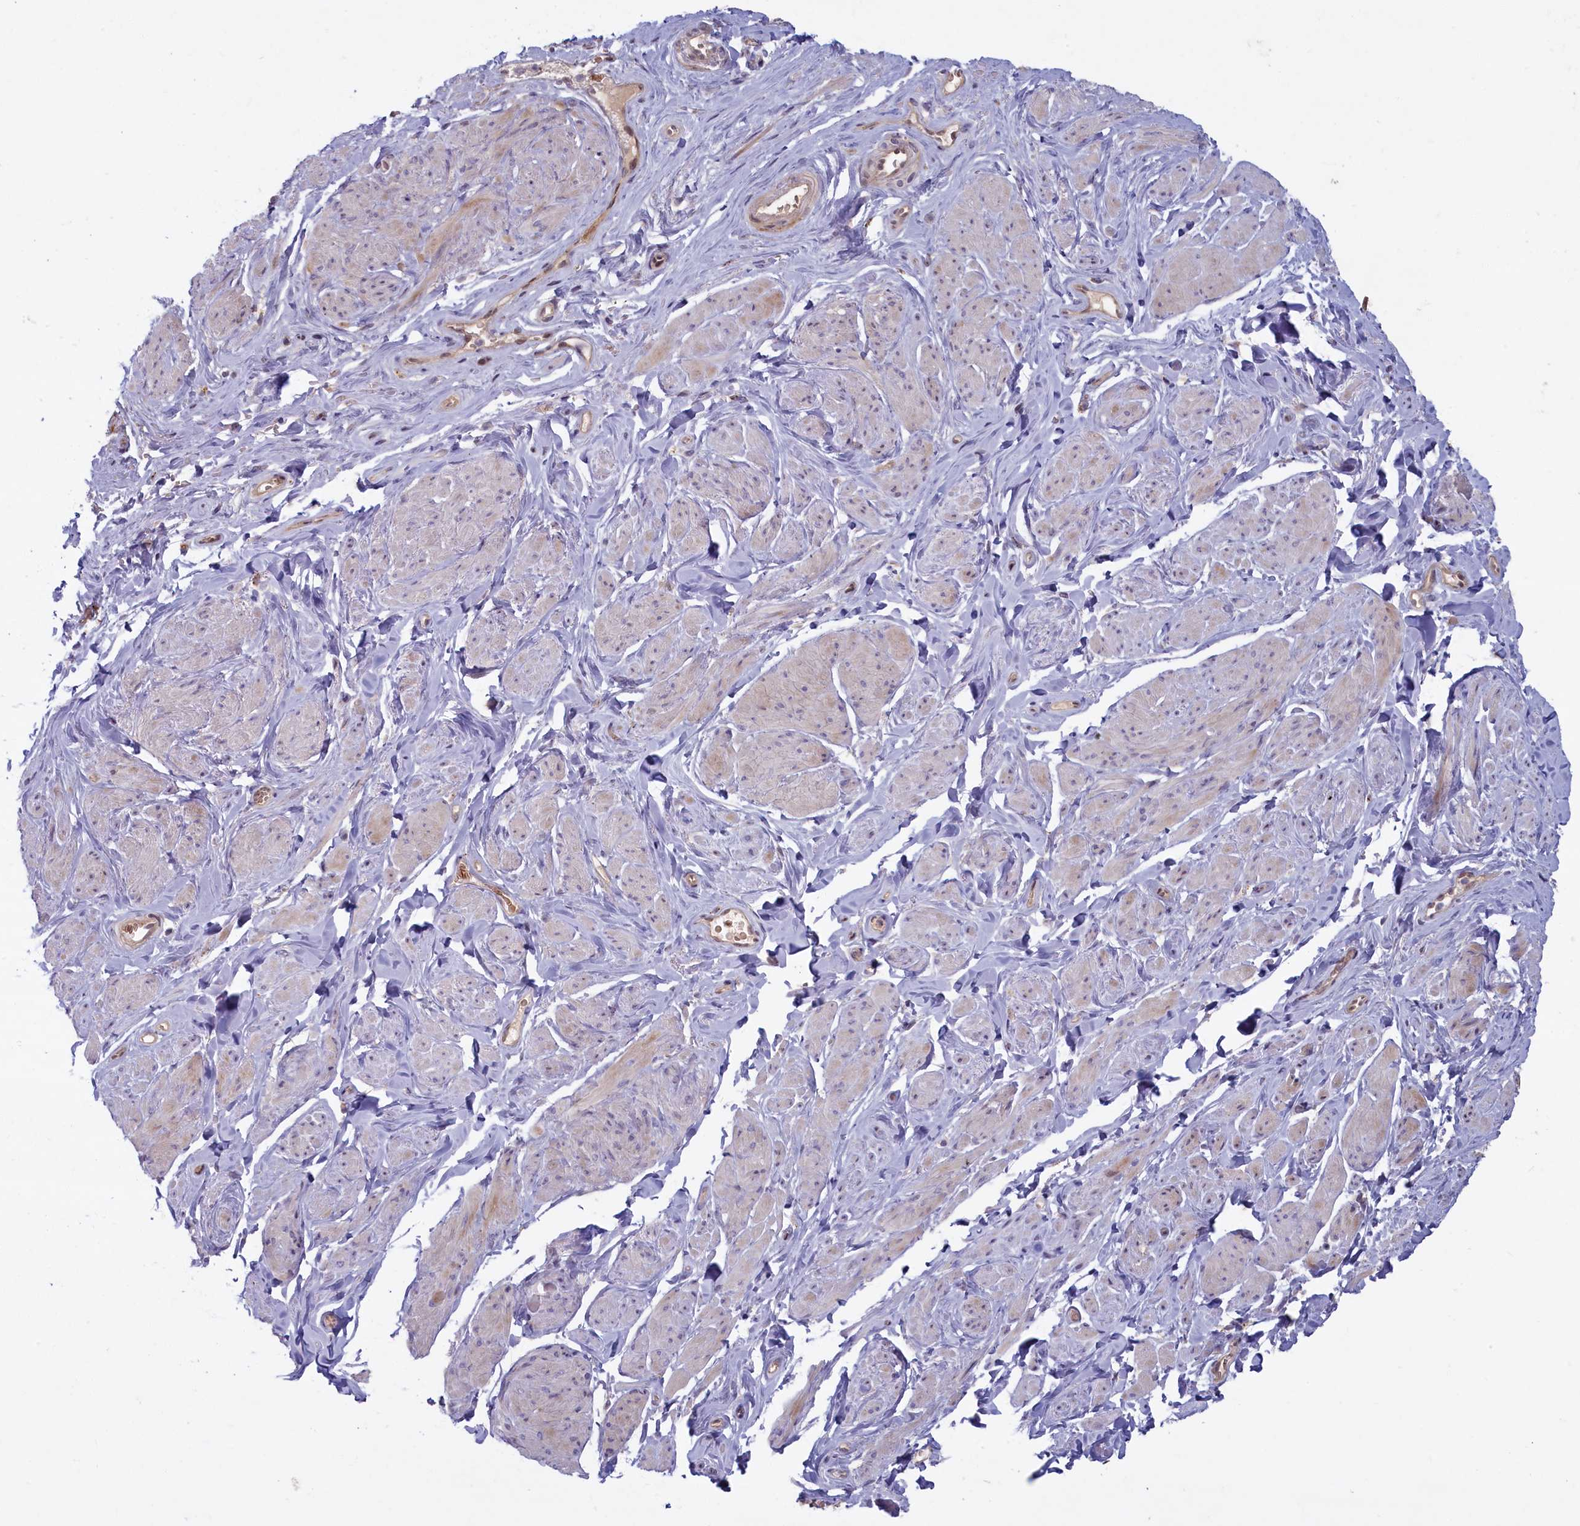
{"staining": {"intensity": "moderate", "quantity": "<25%", "location": "cytoplasmic/membranous"}, "tissue": "smooth muscle", "cell_type": "Smooth muscle cells", "image_type": "normal", "snomed": [{"axis": "morphology", "description": "Normal tissue, NOS"}, {"axis": "topography", "description": "Smooth muscle"}, {"axis": "topography", "description": "Peripheral nerve tissue"}], "caption": "Immunohistochemistry staining of benign smooth muscle, which shows low levels of moderate cytoplasmic/membranous positivity in about <25% of smooth muscle cells indicating moderate cytoplasmic/membranous protein staining. The staining was performed using DAB (3,3'-diaminobenzidine) (brown) for protein detection and nuclei were counterstained in hematoxylin (blue).", "gene": "FCSK", "patient": {"sex": "male", "age": 69}}